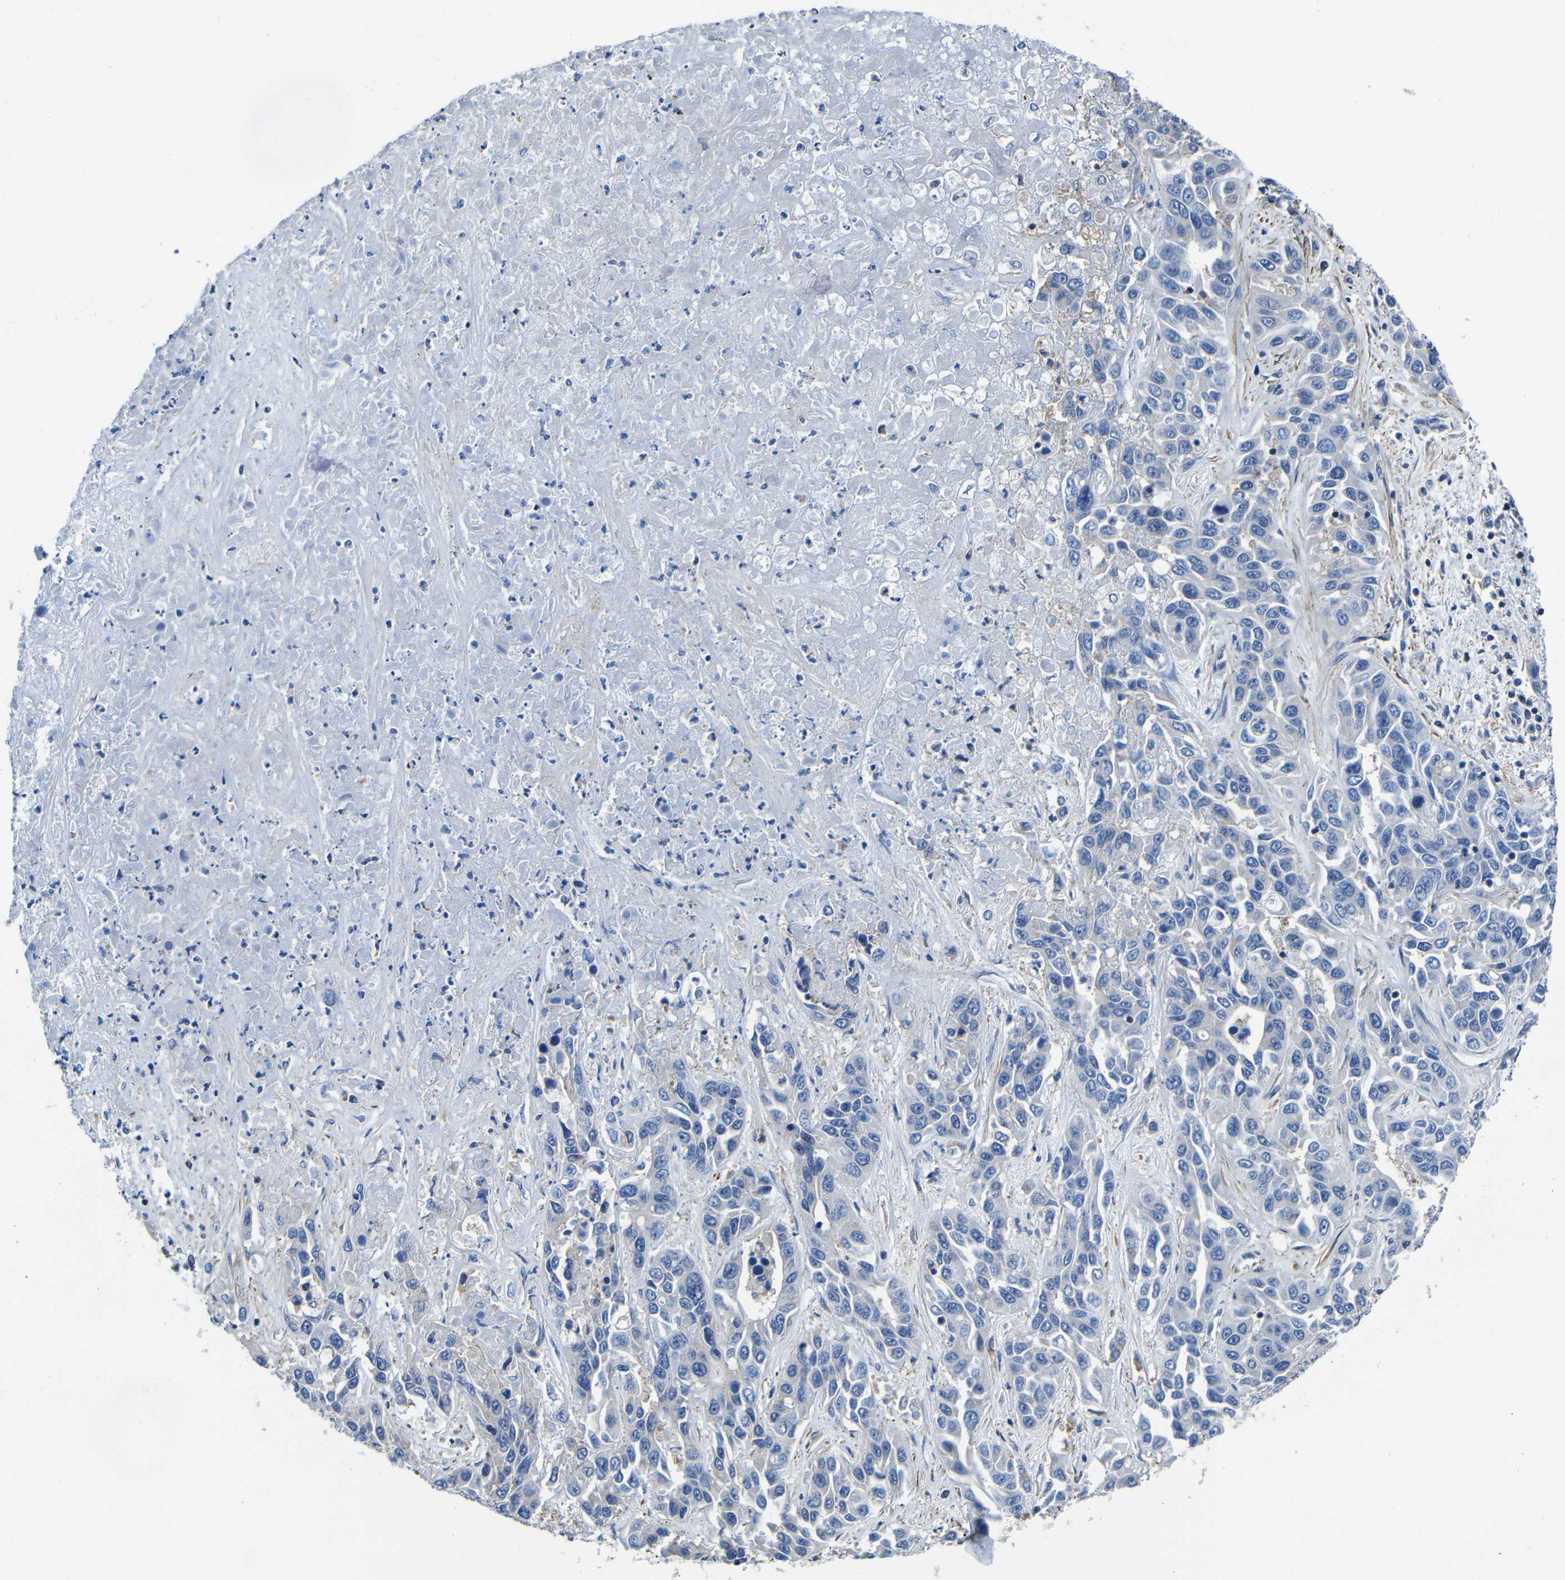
{"staining": {"intensity": "negative", "quantity": "none", "location": "none"}, "tissue": "liver cancer", "cell_type": "Tumor cells", "image_type": "cancer", "snomed": [{"axis": "morphology", "description": "Cholangiocarcinoma"}, {"axis": "topography", "description": "Liver"}], "caption": "Human liver cholangiocarcinoma stained for a protein using immunohistochemistry (IHC) reveals no positivity in tumor cells.", "gene": "GDI1", "patient": {"sex": "female", "age": 52}}